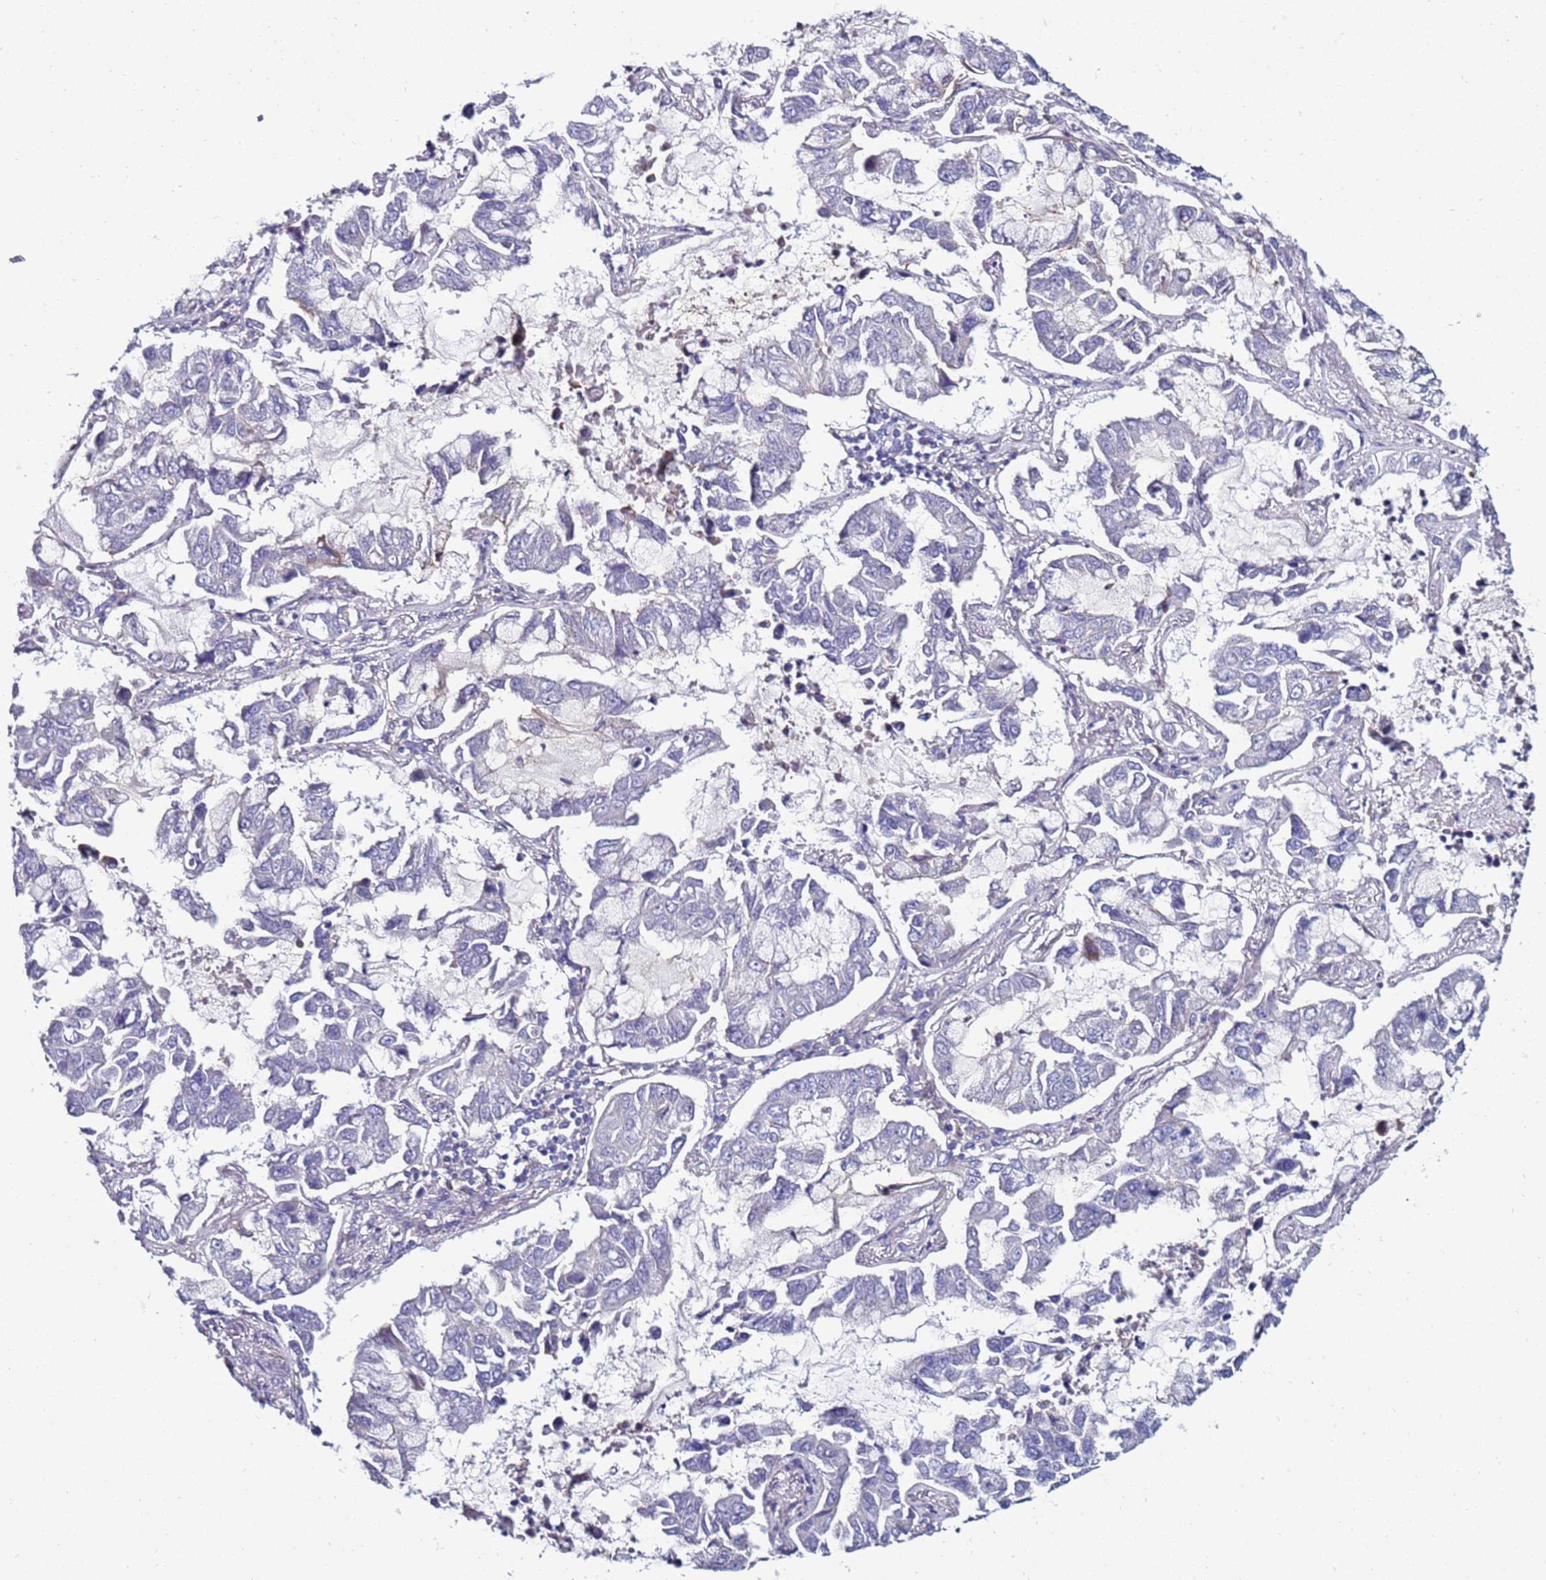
{"staining": {"intensity": "negative", "quantity": "none", "location": "none"}, "tissue": "lung cancer", "cell_type": "Tumor cells", "image_type": "cancer", "snomed": [{"axis": "morphology", "description": "Adenocarcinoma, NOS"}, {"axis": "topography", "description": "Lung"}], "caption": "Immunohistochemistry (IHC) of lung cancer reveals no expression in tumor cells. The staining was performed using DAB to visualize the protein expression in brown, while the nuclei were stained in blue with hematoxylin (Magnification: 20x).", "gene": "GPN3", "patient": {"sex": "male", "age": 64}}